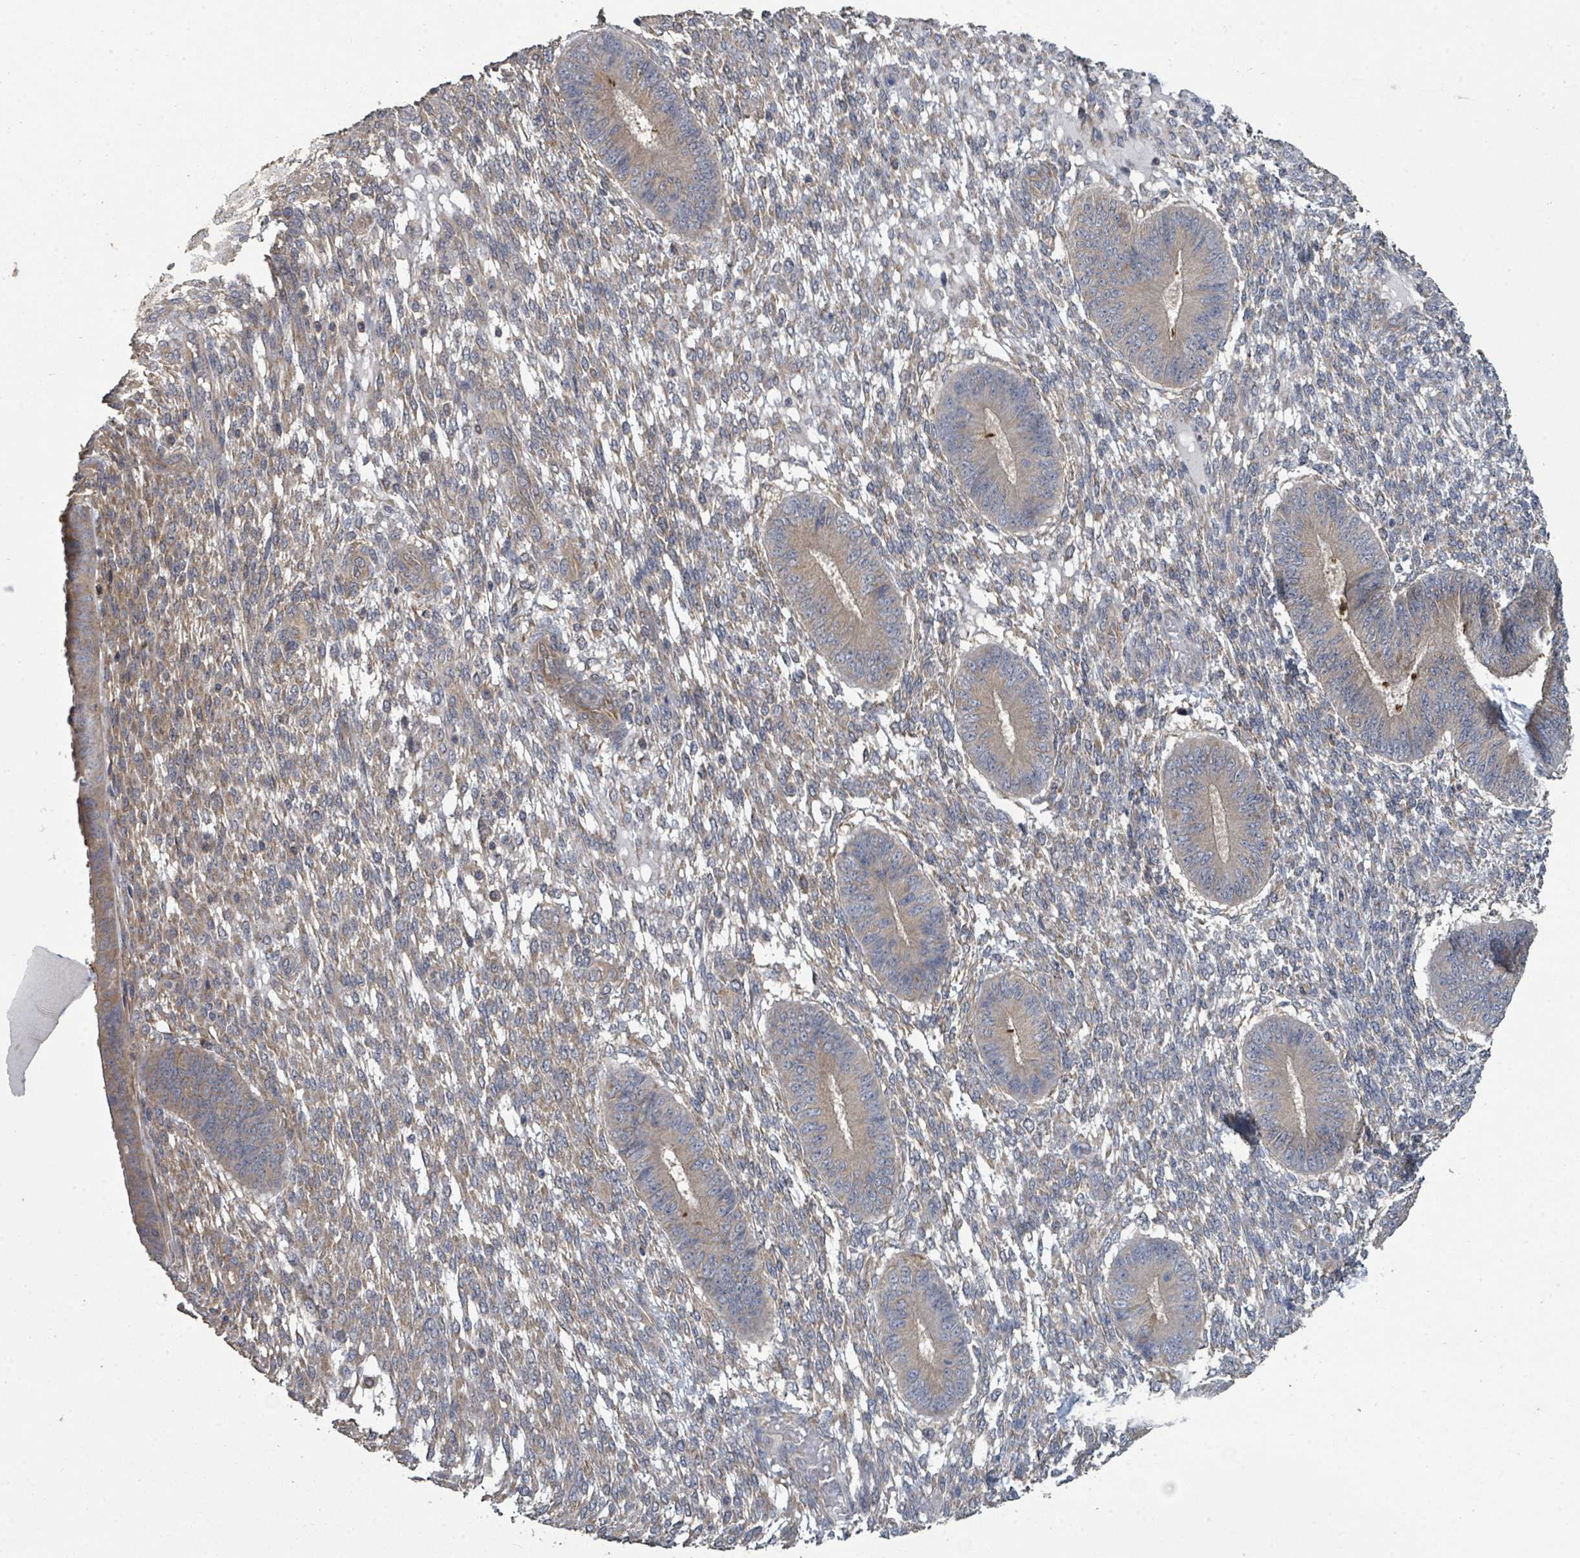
{"staining": {"intensity": "negative", "quantity": "none", "location": "none"}, "tissue": "endometrium", "cell_type": "Cells in endometrial stroma", "image_type": "normal", "snomed": [{"axis": "morphology", "description": "Normal tissue, NOS"}, {"axis": "topography", "description": "Endometrium"}], "caption": "An IHC micrograph of normal endometrium is shown. There is no staining in cells in endometrial stroma of endometrium. The staining is performed using DAB brown chromogen with nuclei counter-stained in using hematoxylin.", "gene": "SLC9A7", "patient": {"sex": "female", "age": 49}}